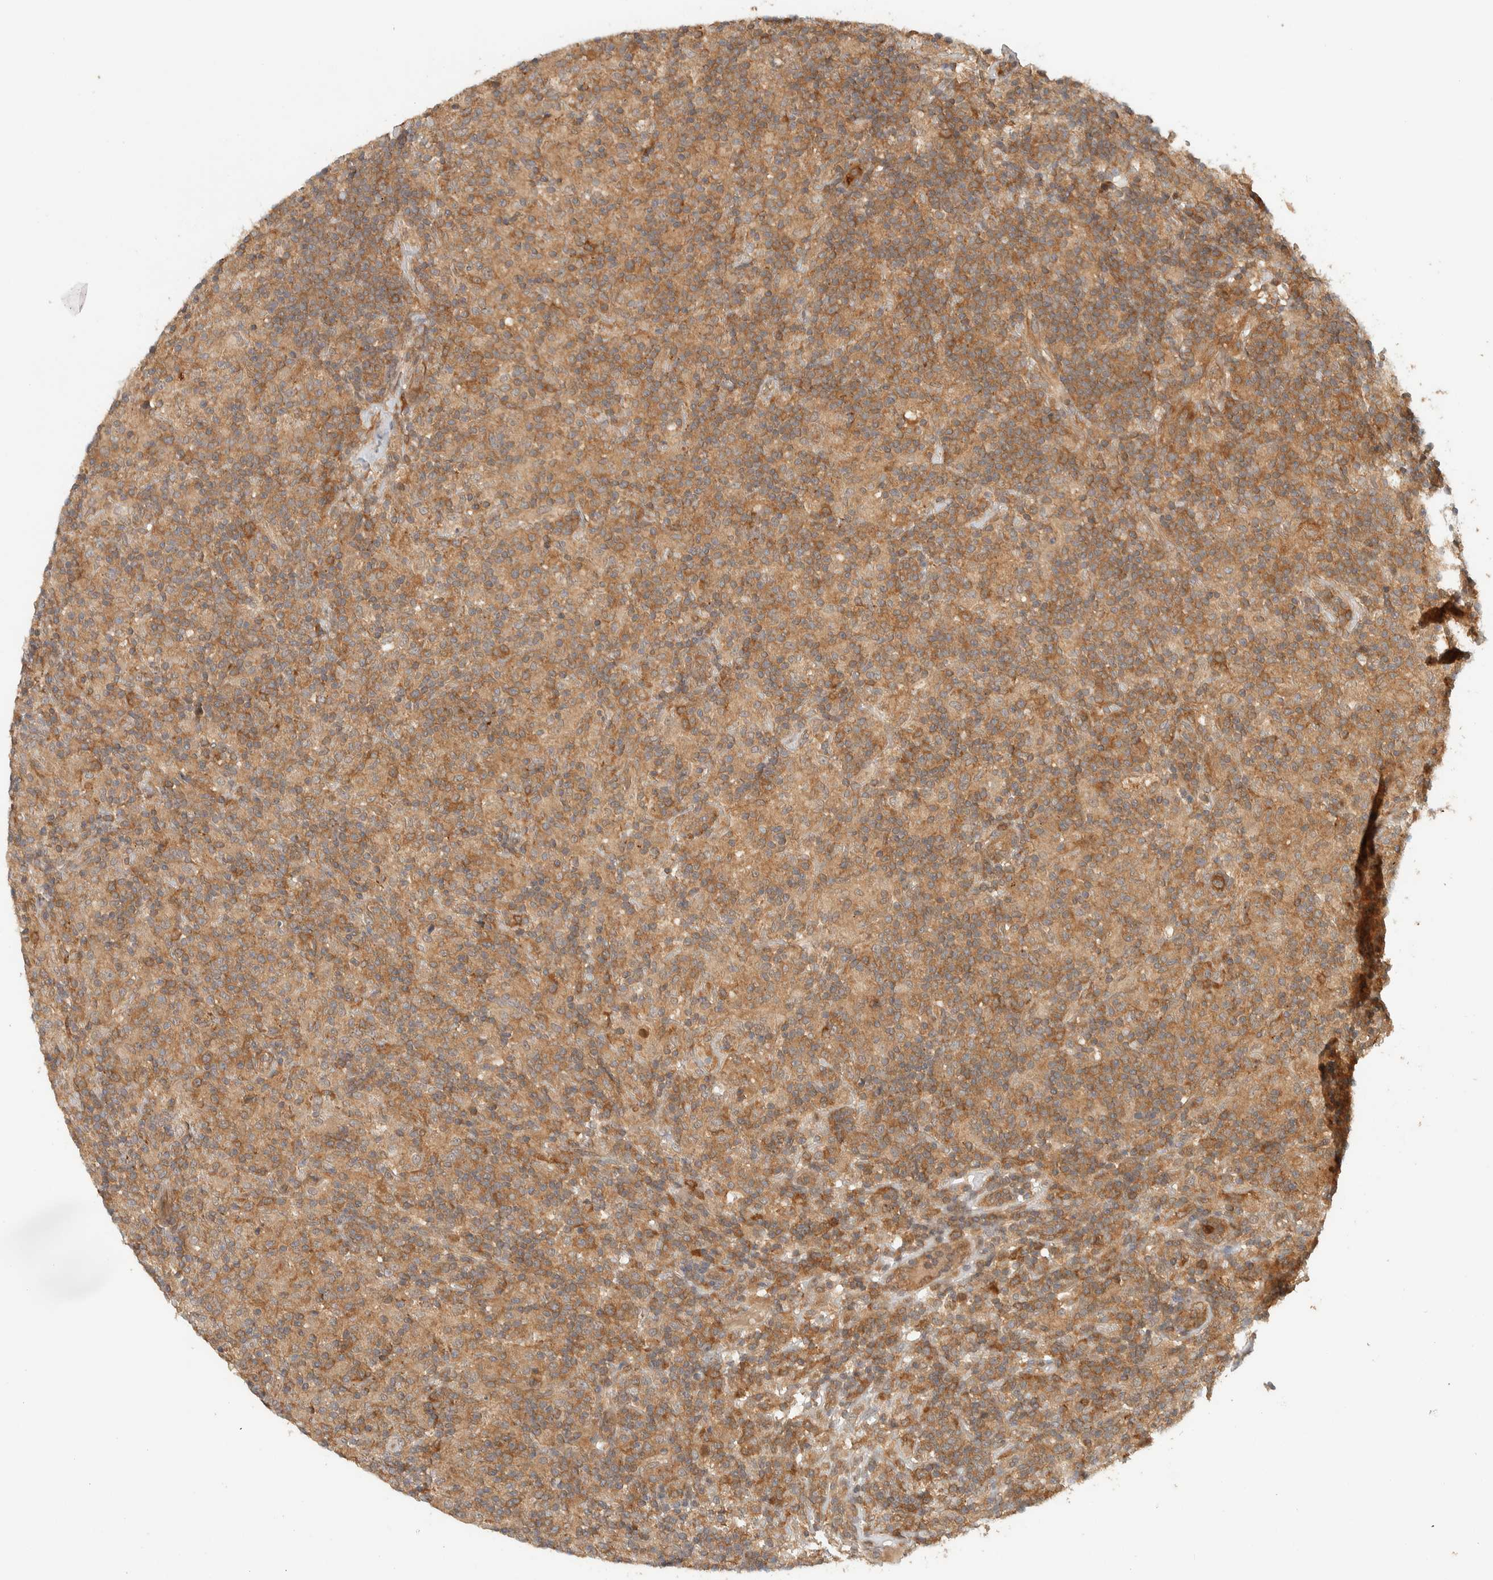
{"staining": {"intensity": "moderate", "quantity": ">75%", "location": "cytoplasmic/membranous"}, "tissue": "lymphoma", "cell_type": "Tumor cells", "image_type": "cancer", "snomed": [{"axis": "morphology", "description": "Hodgkin's disease, NOS"}, {"axis": "topography", "description": "Lymph node"}], "caption": "IHC of human lymphoma demonstrates medium levels of moderate cytoplasmic/membranous positivity in approximately >75% of tumor cells.", "gene": "ADSS2", "patient": {"sex": "male", "age": 70}}